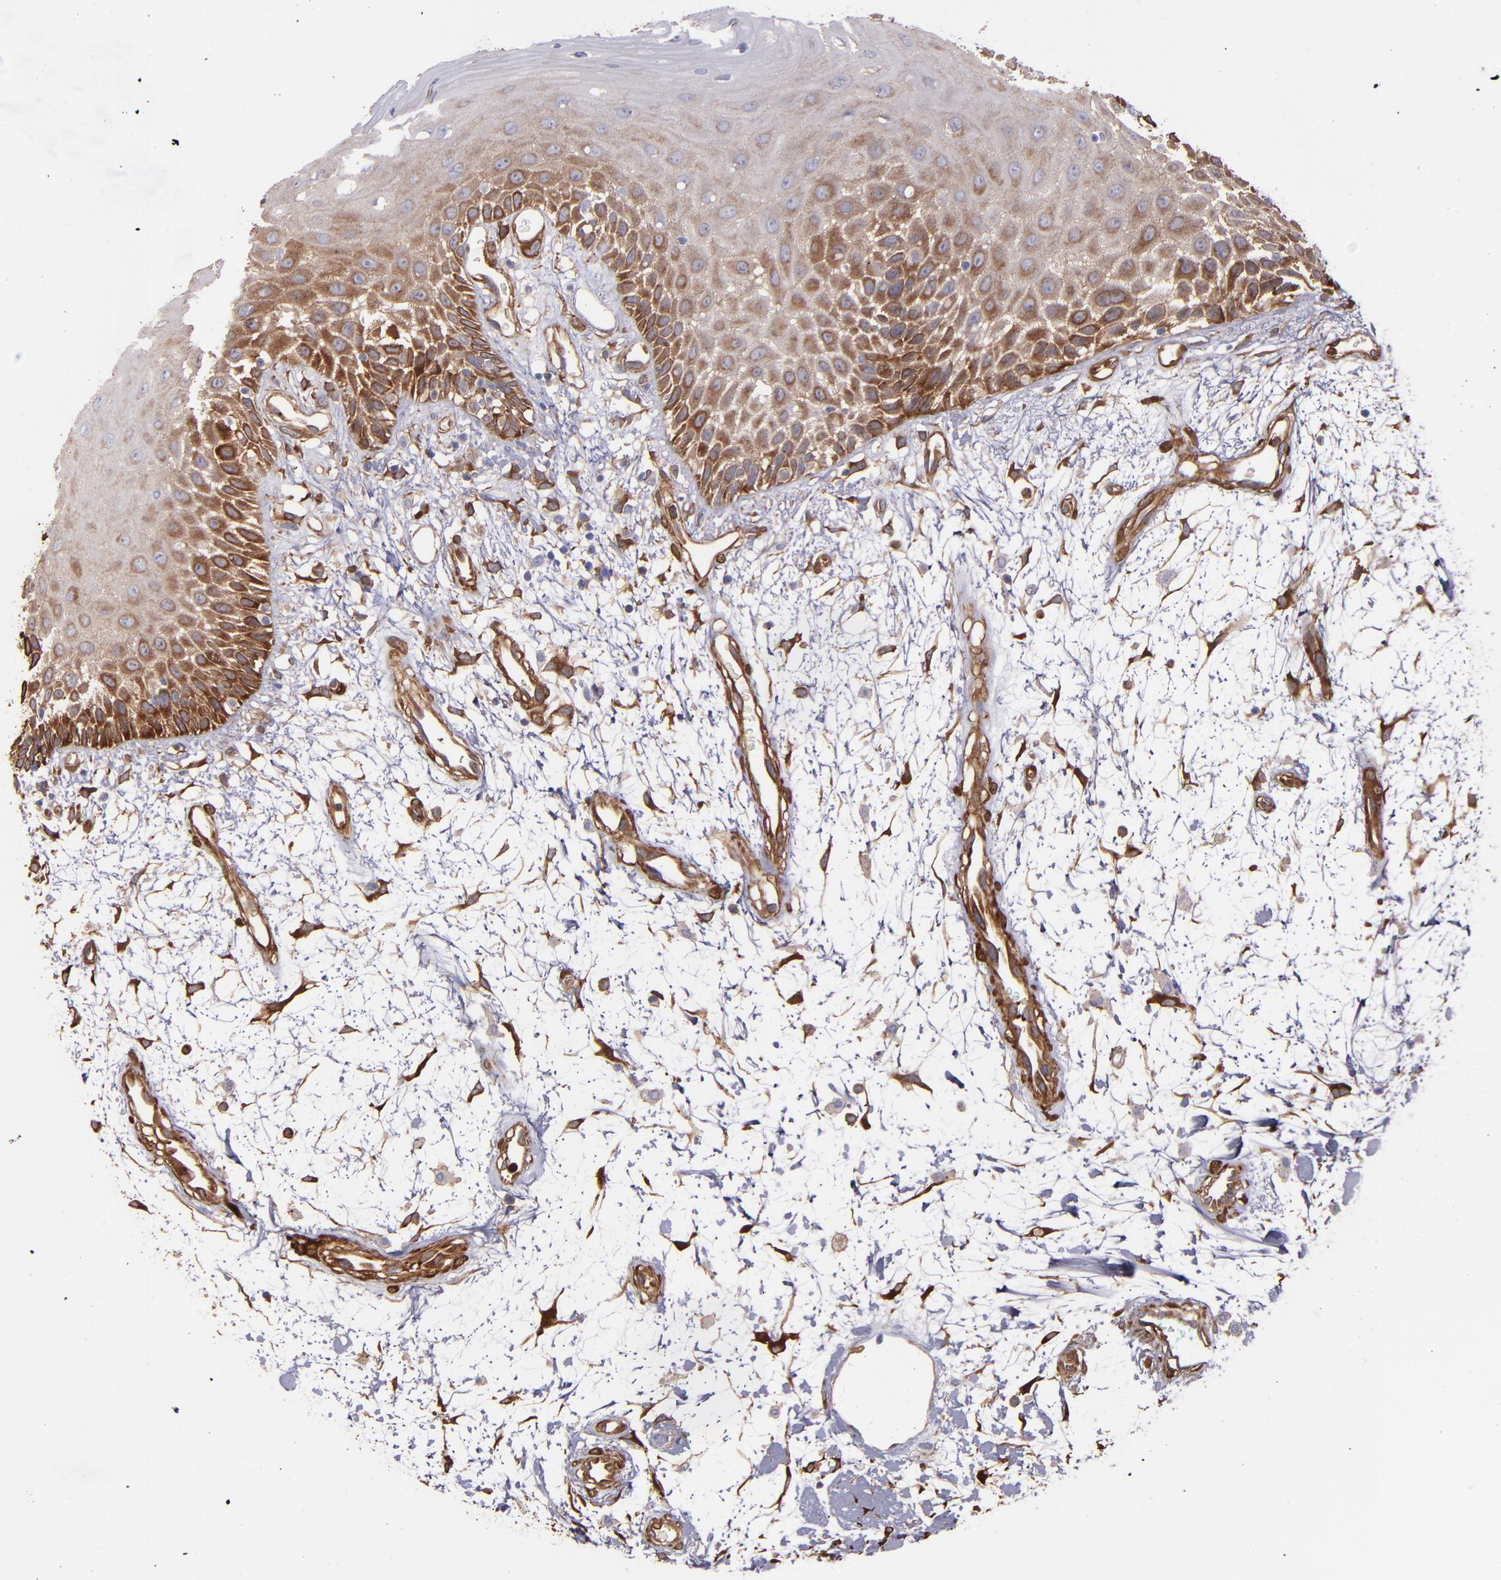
{"staining": {"intensity": "moderate", "quantity": "25%-75%", "location": "cytoplasmic/membranous"}, "tissue": "oral mucosa", "cell_type": "Squamous epithelial cells", "image_type": "normal", "snomed": [{"axis": "morphology", "description": "Normal tissue, NOS"}, {"axis": "morphology", "description": "Squamous cell carcinoma, NOS"}, {"axis": "topography", "description": "Skeletal muscle"}, {"axis": "topography", "description": "Oral tissue"}, {"axis": "topography", "description": "Head-Neck"}], "caption": "Immunohistochemistry photomicrograph of unremarkable oral mucosa: human oral mucosa stained using IHC reveals medium levels of moderate protein expression localized specifically in the cytoplasmic/membranous of squamous epithelial cells, appearing as a cytoplasmic/membranous brown color.", "gene": "VCL", "patient": {"sex": "female", "age": 84}}